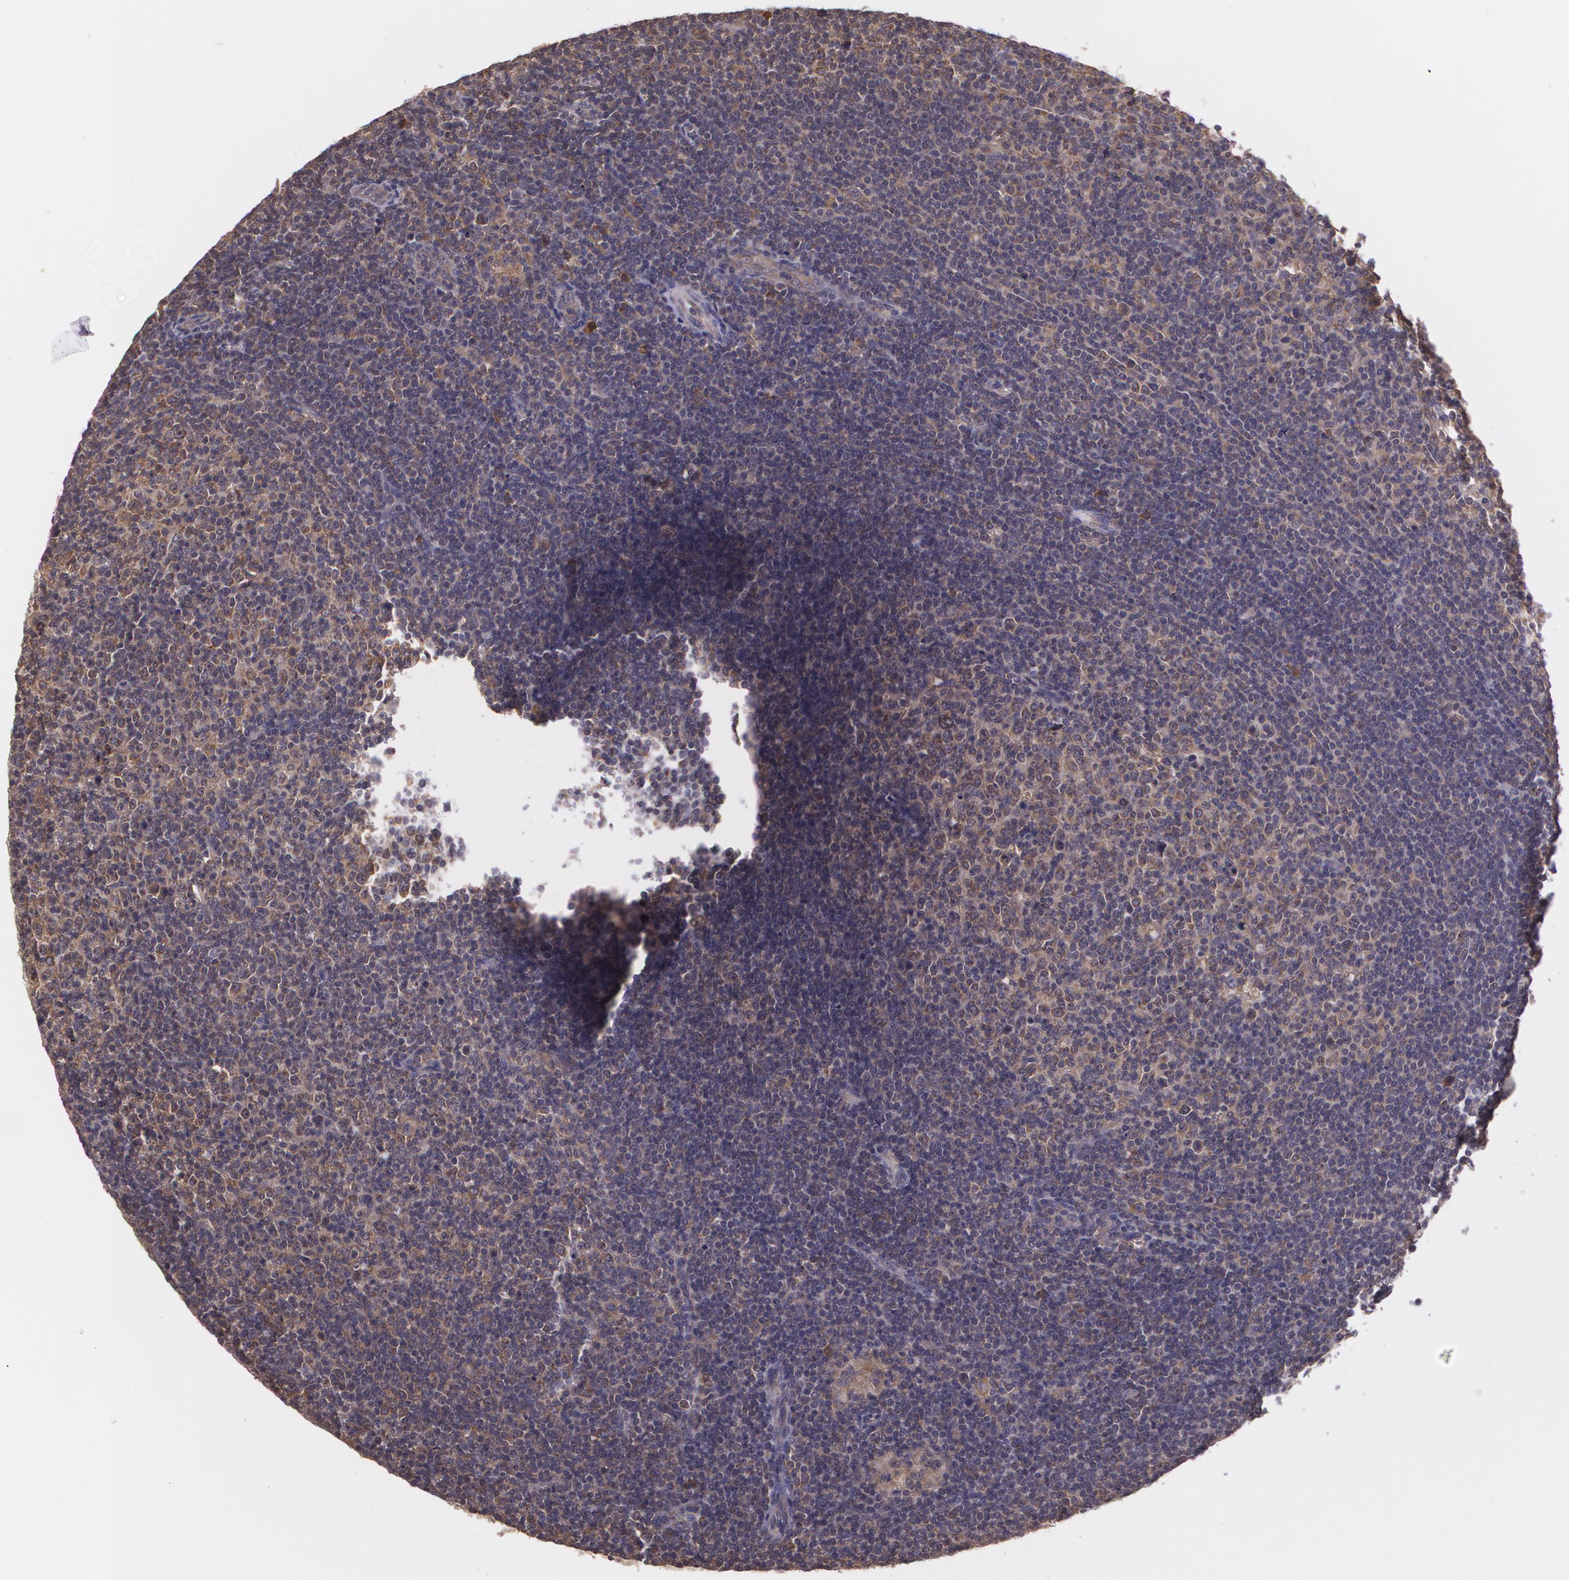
{"staining": {"intensity": "weak", "quantity": "<25%", "location": "cytoplasmic/membranous"}, "tissue": "lymphoma", "cell_type": "Tumor cells", "image_type": "cancer", "snomed": [{"axis": "morphology", "description": "Malignant lymphoma, non-Hodgkin's type, Low grade"}, {"axis": "topography", "description": "Lymph node"}], "caption": "Protein analysis of low-grade malignant lymphoma, non-Hodgkin's type reveals no significant expression in tumor cells. (Stains: DAB (3,3'-diaminobenzidine) immunohistochemistry with hematoxylin counter stain, Microscopy: brightfield microscopy at high magnification).", "gene": "CCL17", "patient": {"sex": "male", "age": 70}}